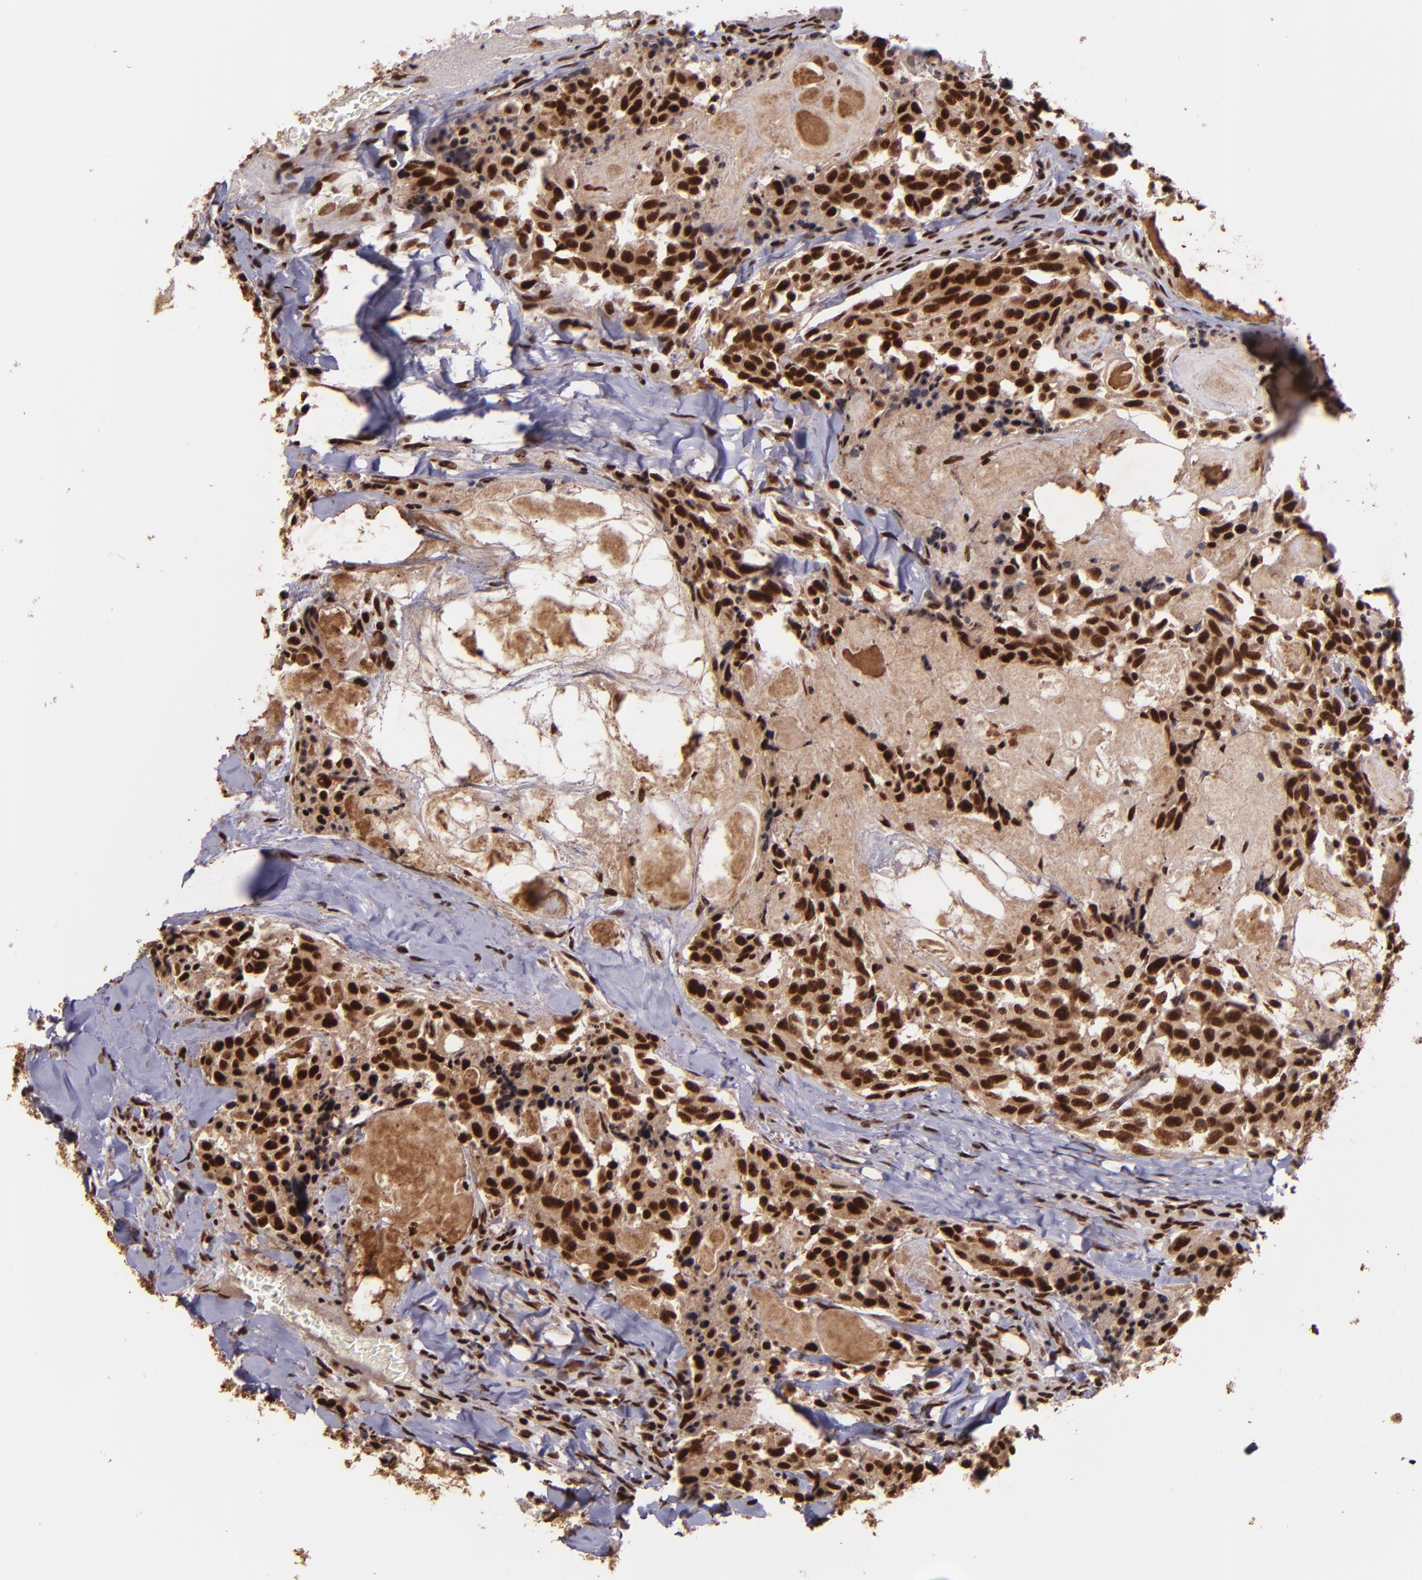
{"staining": {"intensity": "strong", "quantity": ">75%", "location": "nuclear"}, "tissue": "thyroid cancer", "cell_type": "Tumor cells", "image_type": "cancer", "snomed": [{"axis": "morphology", "description": "Carcinoma, NOS"}, {"axis": "morphology", "description": "Carcinoid, malignant, NOS"}, {"axis": "topography", "description": "Thyroid gland"}], "caption": "A micrograph of human carcinoid (malignant) (thyroid) stained for a protein displays strong nuclear brown staining in tumor cells.", "gene": "PQBP1", "patient": {"sex": "male", "age": 33}}